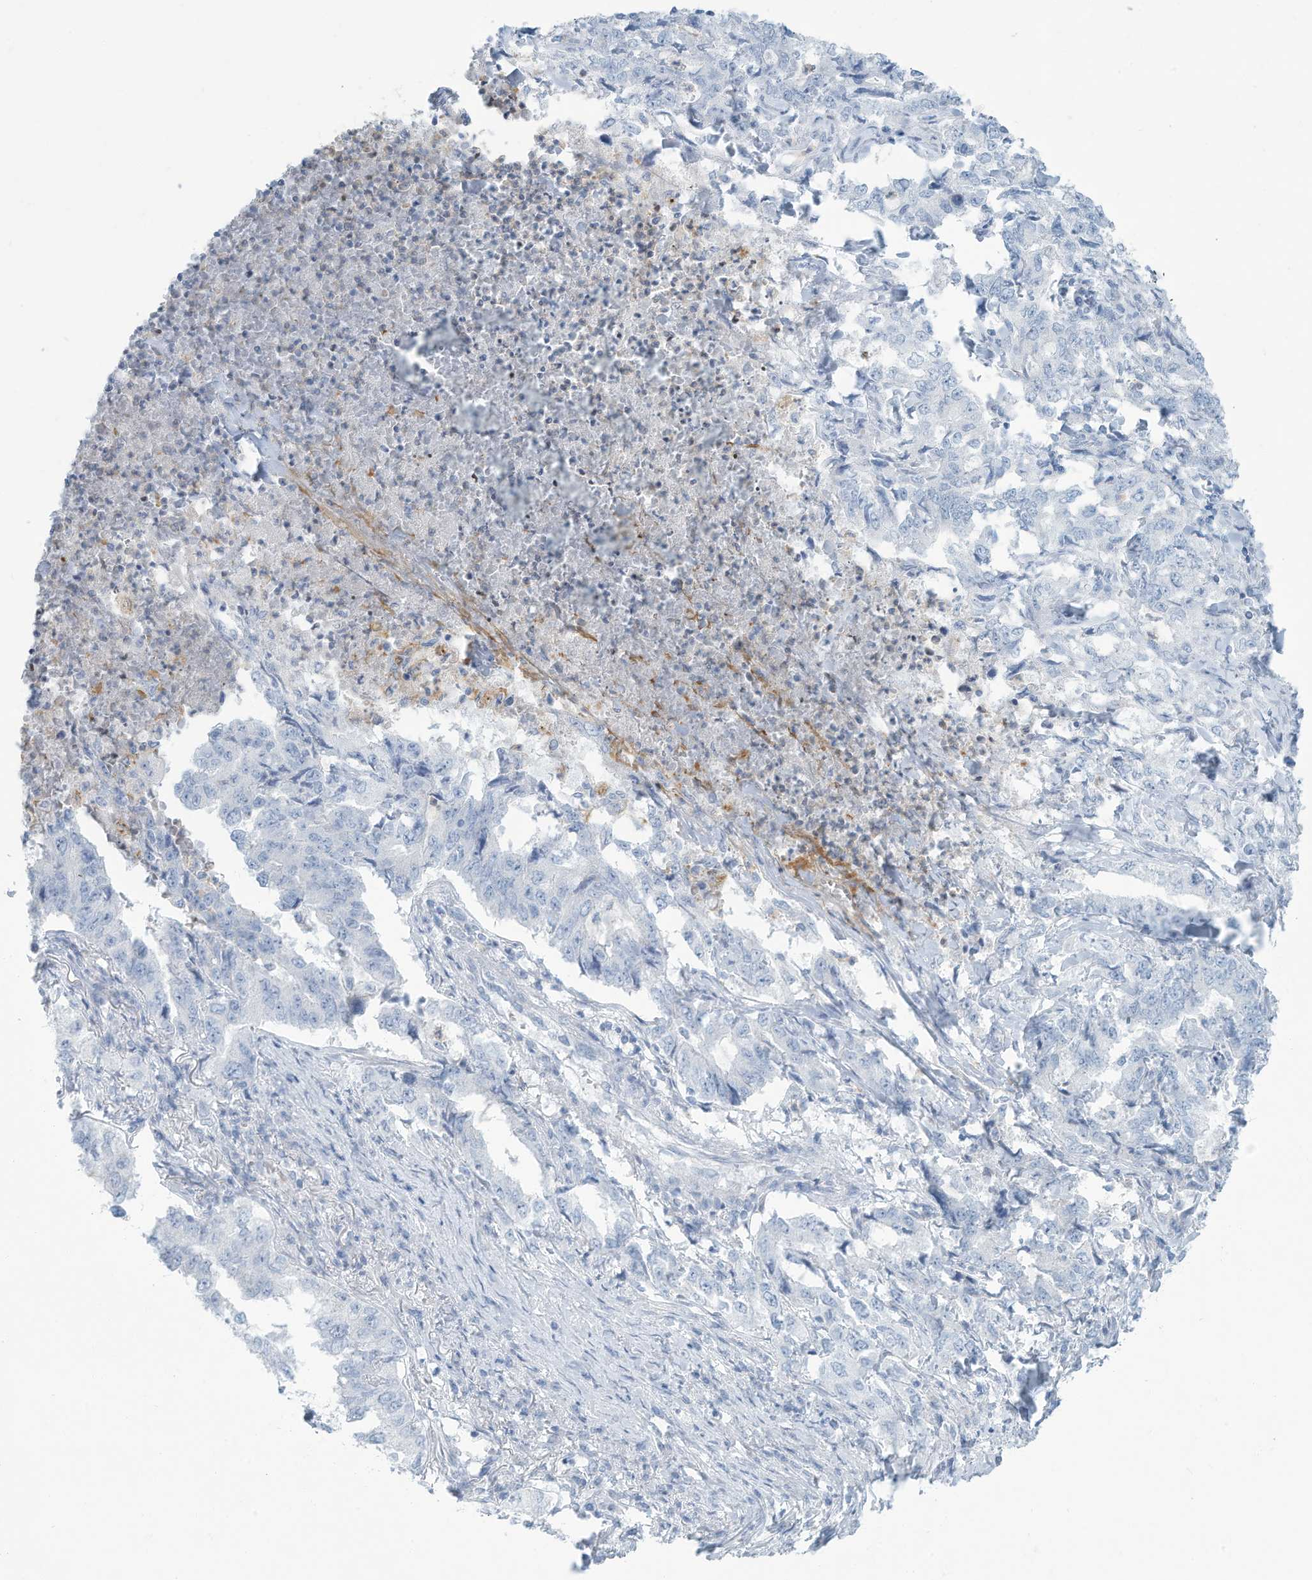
{"staining": {"intensity": "negative", "quantity": "none", "location": "none"}, "tissue": "lung cancer", "cell_type": "Tumor cells", "image_type": "cancer", "snomed": [{"axis": "morphology", "description": "Adenocarcinoma, NOS"}, {"axis": "topography", "description": "Lung"}], "caption": "Tumor cells show no significant positivity in adenocarcinoma (lung). (DAB IHC, high magnification).", "gene": "ERI2", "patient": {"sex": "female", "age": 51}}